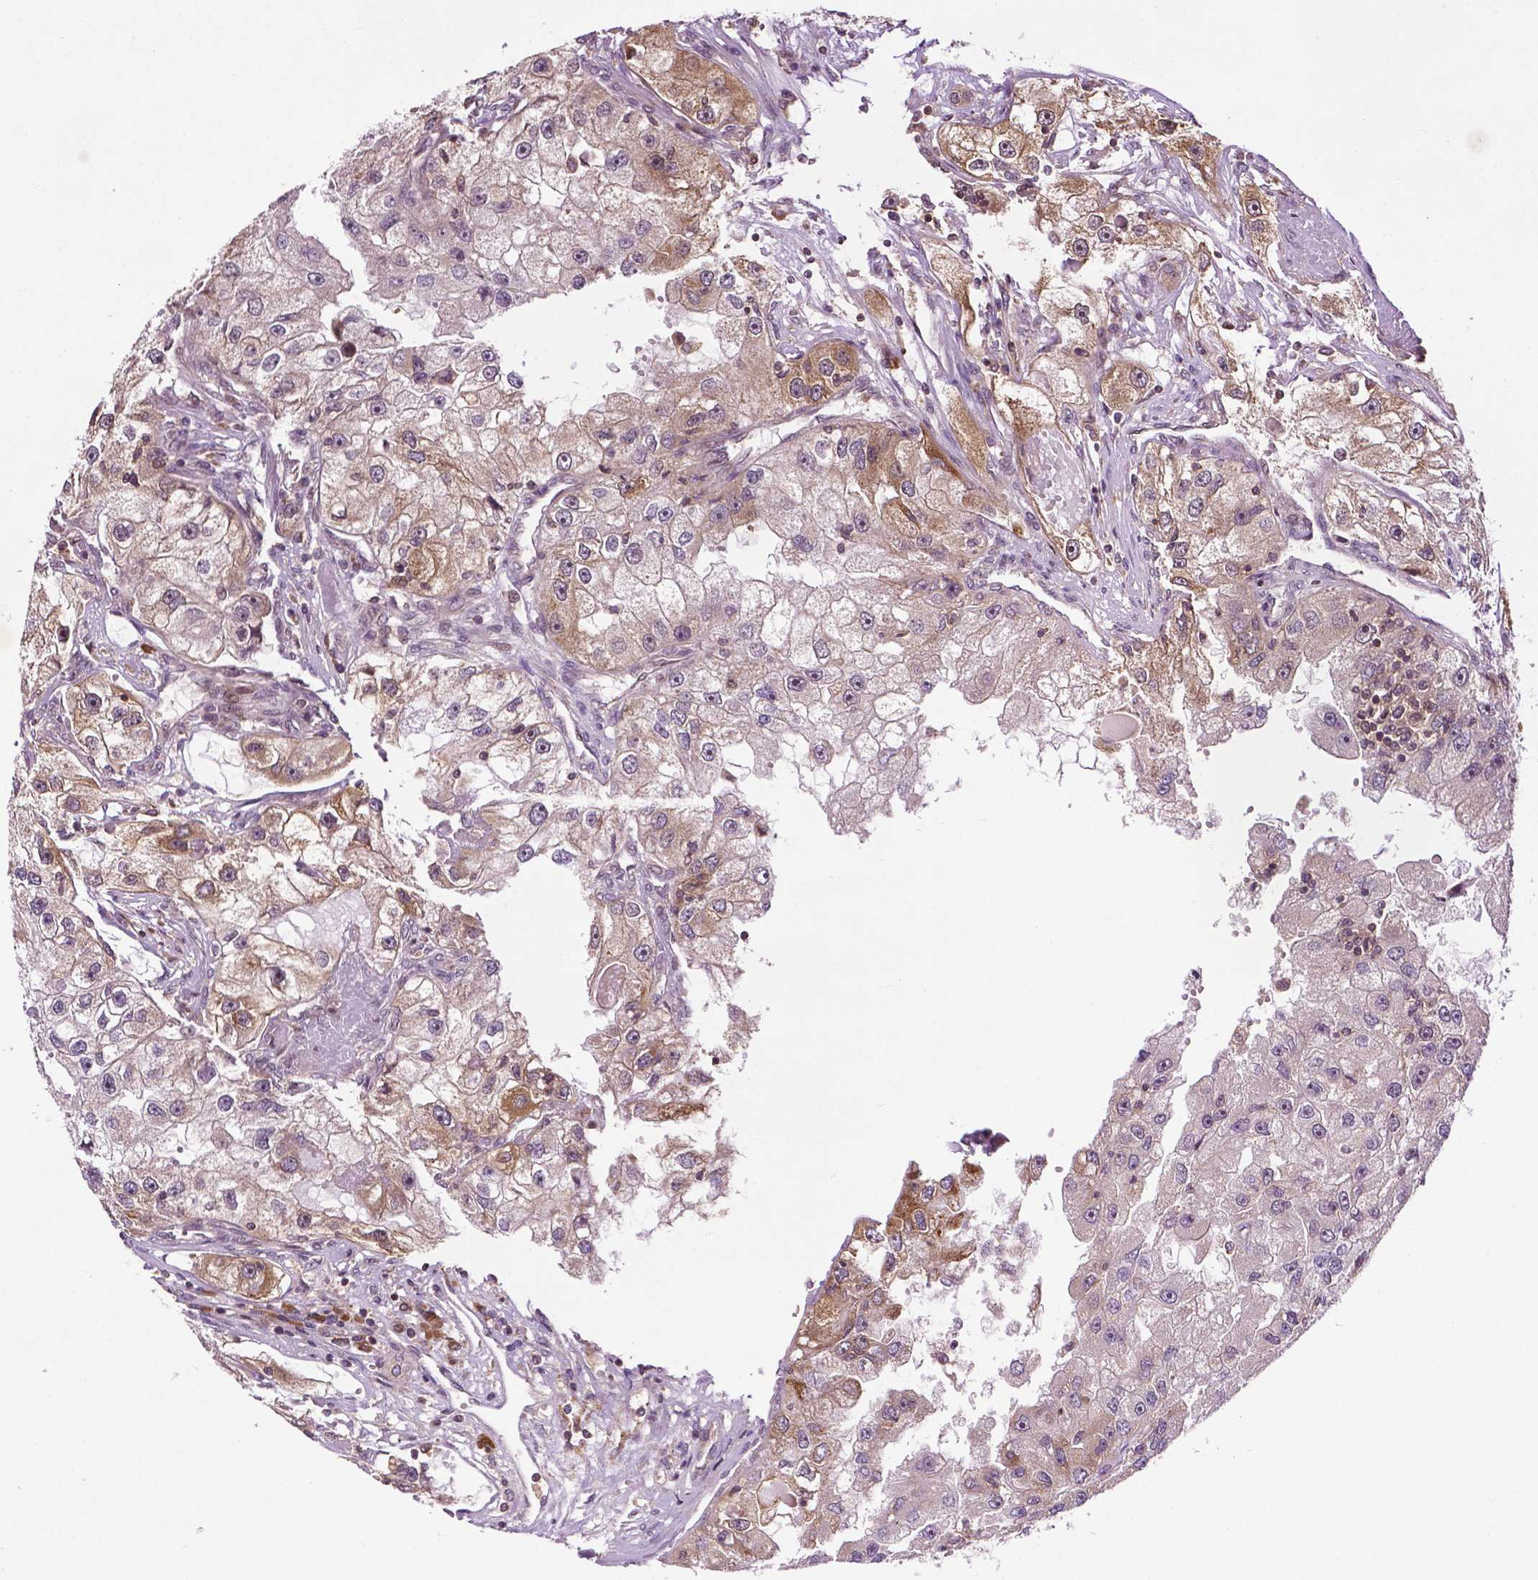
{"staining": {"intensity": "moderate", "quantity": "<25%", "location": "cytoplasmic/membranous"}, "tissue": "renal cancer", "cell_type": "Tumor cells", "image_type": "cancer", "snomed": [{"axis": "morphology", "description": "Adenocarcinoma, NOS"}, {"axis": "topography", "description": "Kidney"}], "caption": "Protein positivity by IHC displays moderate cytoplasmic/membranous staining in approximately <25% of tumor cells in renal adenocarcinoma. (DAB (3,3'-diaminobenzidine) = brown stain, brightfield microscopy at high magnification).", "gene": "TMX2", "patient": {"sex": "male", "age": 63}}